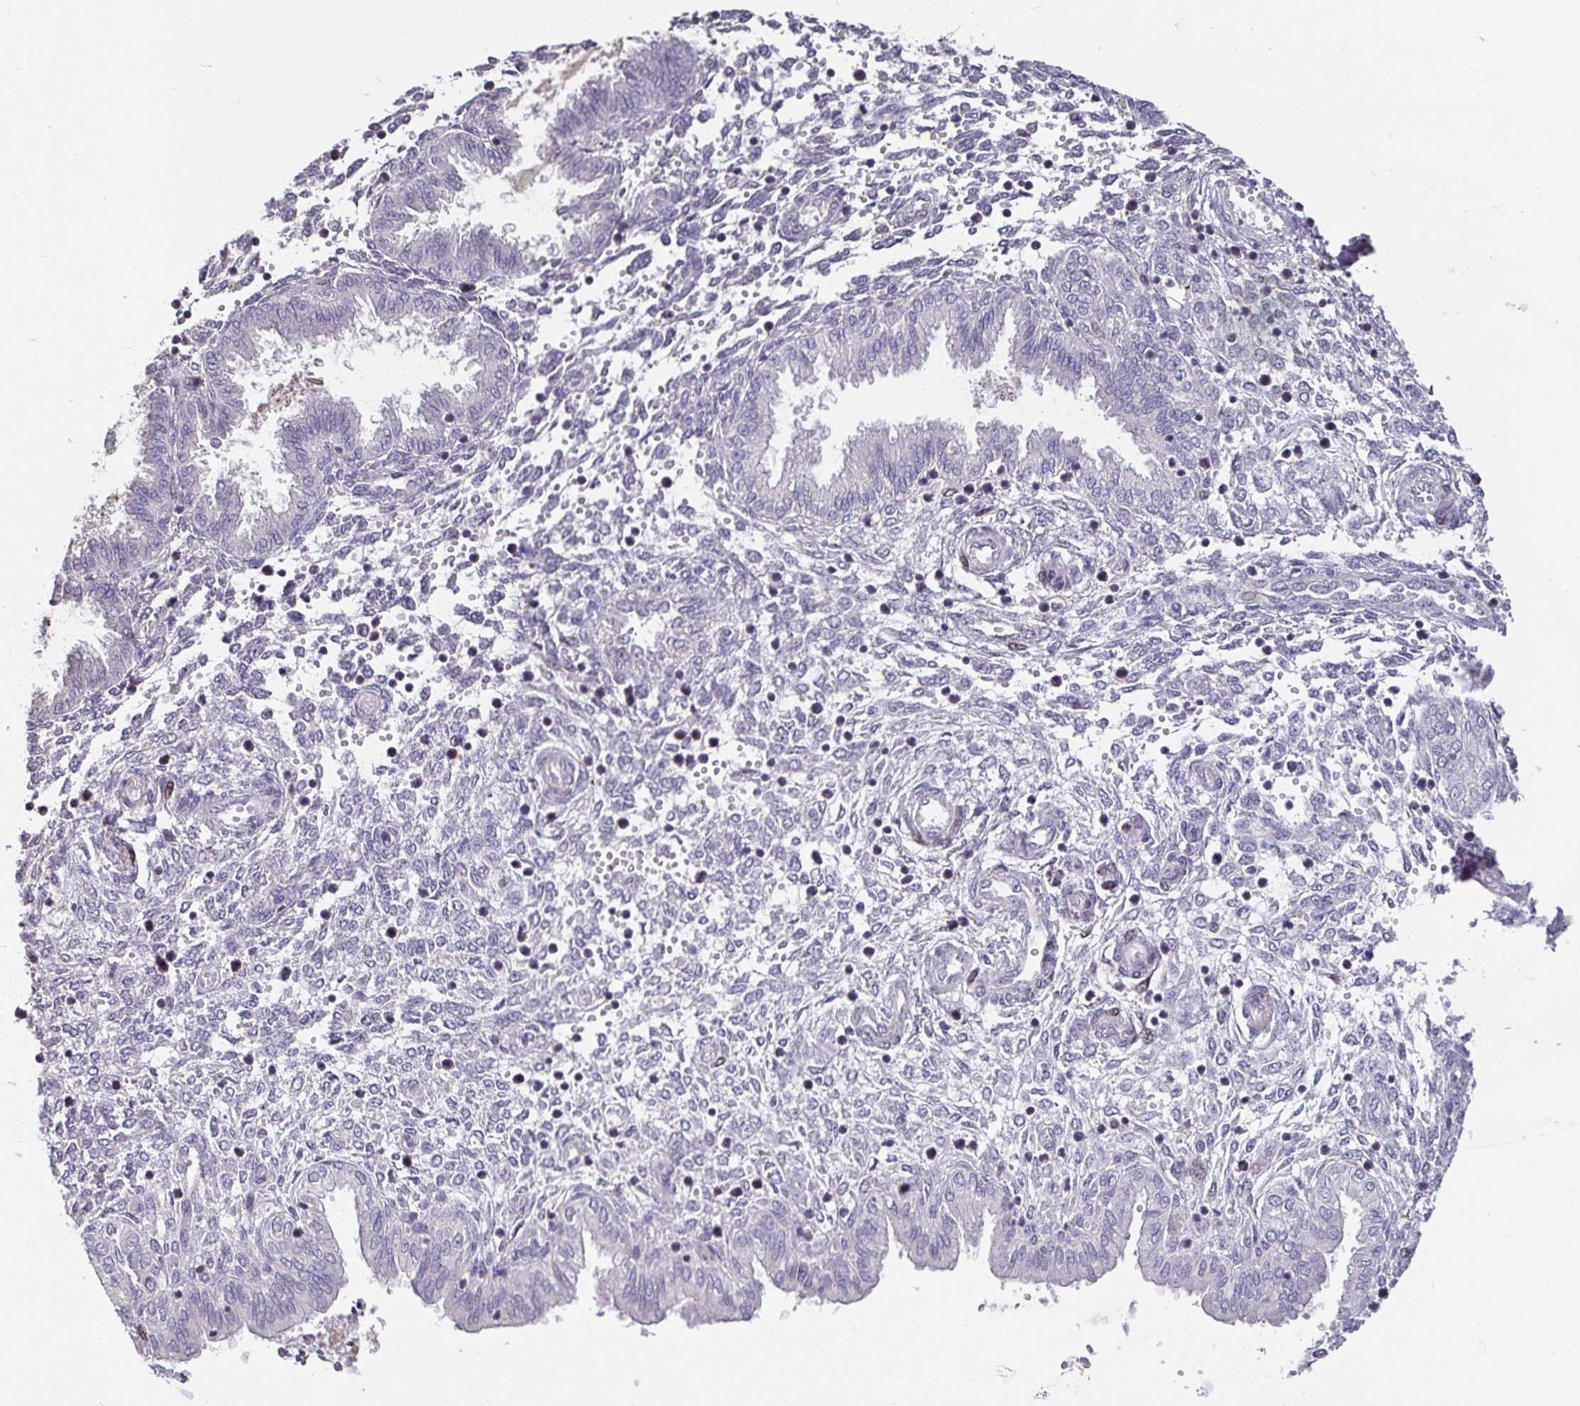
{"staining": {"intensity": "negative", "quantity": "none", "location": "none"}, "tissue": "endometrium", "cell_type": "Cells in endometrial stroma", "image_type": "normal", "snomed": [{"axis": "morphology", "description": "Normal tissue, NOS"}, {"axis": "topography", "description": "Endometrium"}], "caption": "High magnification brightfield microscopy of unremarkable endometrium stained with DAB (3,3'-diaminobenzidine) (brown) and counterstained with hematoxylin (blue): cells in endometrial stroma show no significant expression.", "gene": "ANLN", "patient": {"sex": "female", "age": 33}}